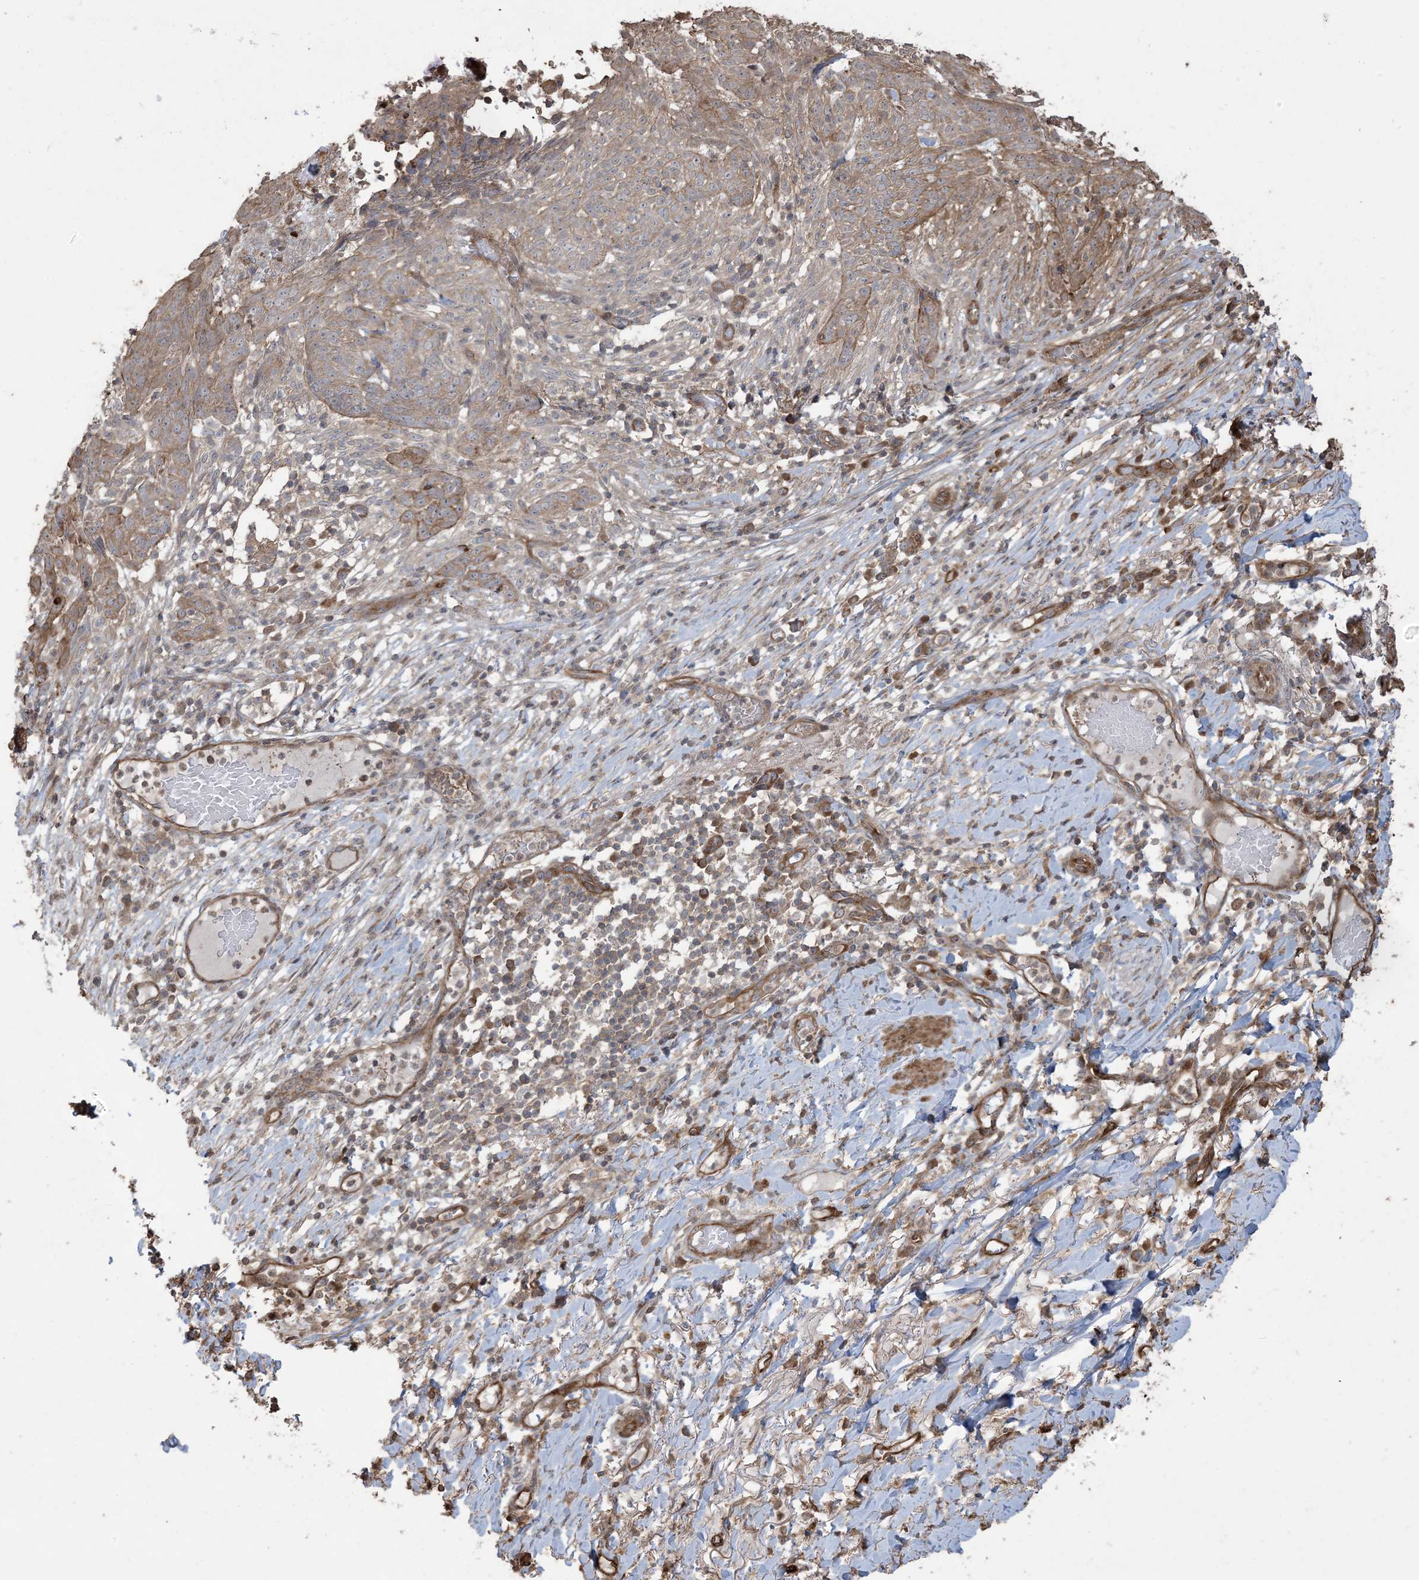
{"staining": {"intensity": "moderate", "quantity": ">75%", "location": "cytoplasmic/membranous"}, "tissue": "skin cancer", "cell_type": "Tumor cells", "image_type": "cancer", "snomed": [{"axis": "morphology", "description": "Normal tissue, NOS"}, {"axis": "morphology", "description": "Basal cell carcinoma"}, {"axis": "topography", "description": "Skin"}], "caption": "A medium amount of moderate cytoplasmic/membranous positivity is appreciated in about >75% of tumor cells in skin cancer (basal cell carcinoma) tissue.", "gene": "KLHL18", "patient": {"sex": "male", "age": 64}}